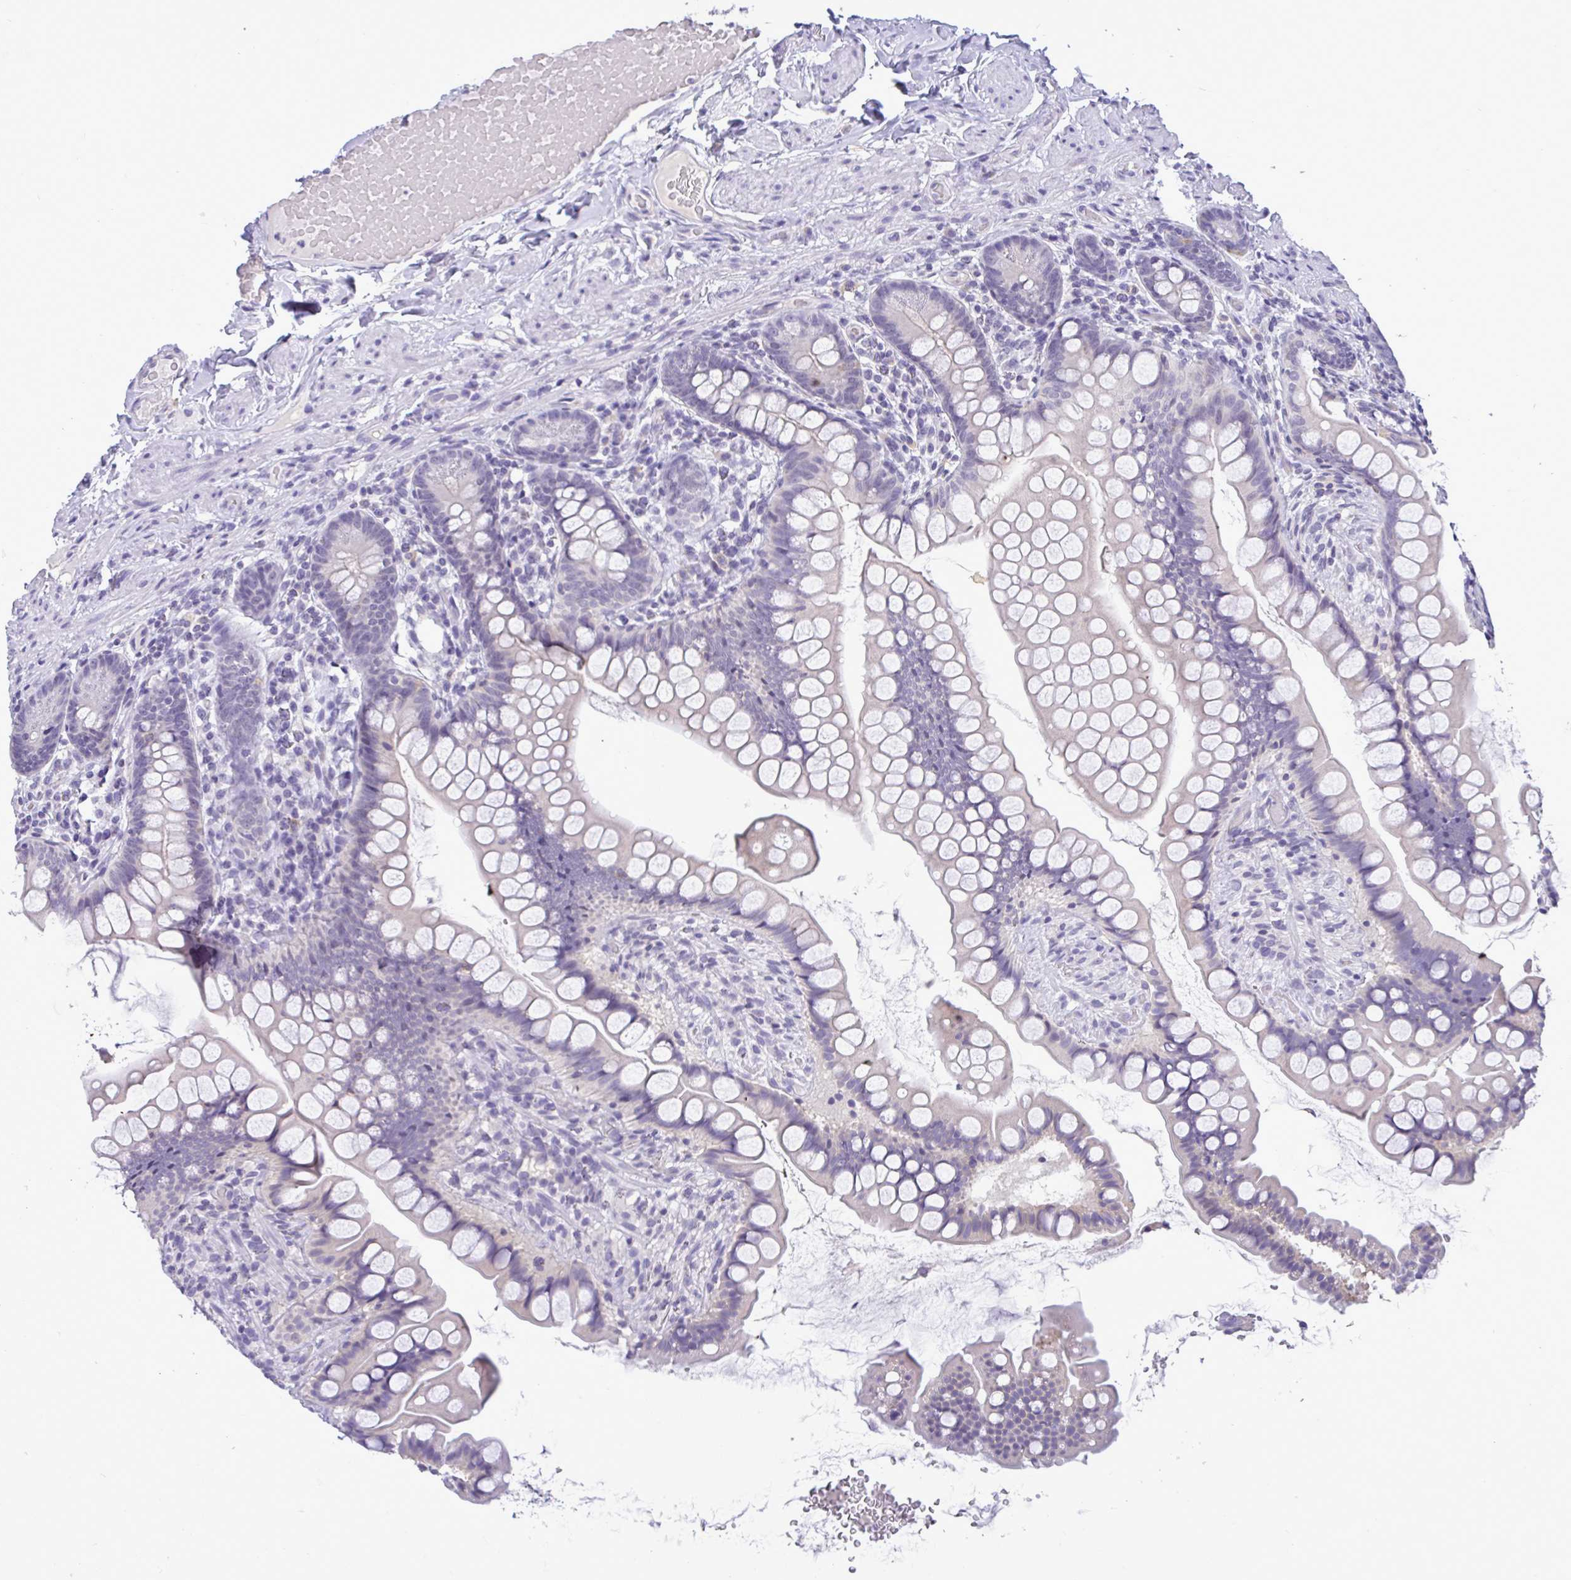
{"staining": {"intensity": "negative", "quantity": "none", "location": "none"}, "tissue": "small intestine", "cell_type": "Glandular cells", "image_type": "normal", "snomed": [{"axis": "morphology", "description": "Normal tissue, NOS"}, {"axis": "topography", "description": "Small intestine"}], "caption": "A micrograph of human small intestine is negative for staining in glandular cells.", "gene": "YBX2", "patient": {"sex": "male", "age": 70}}